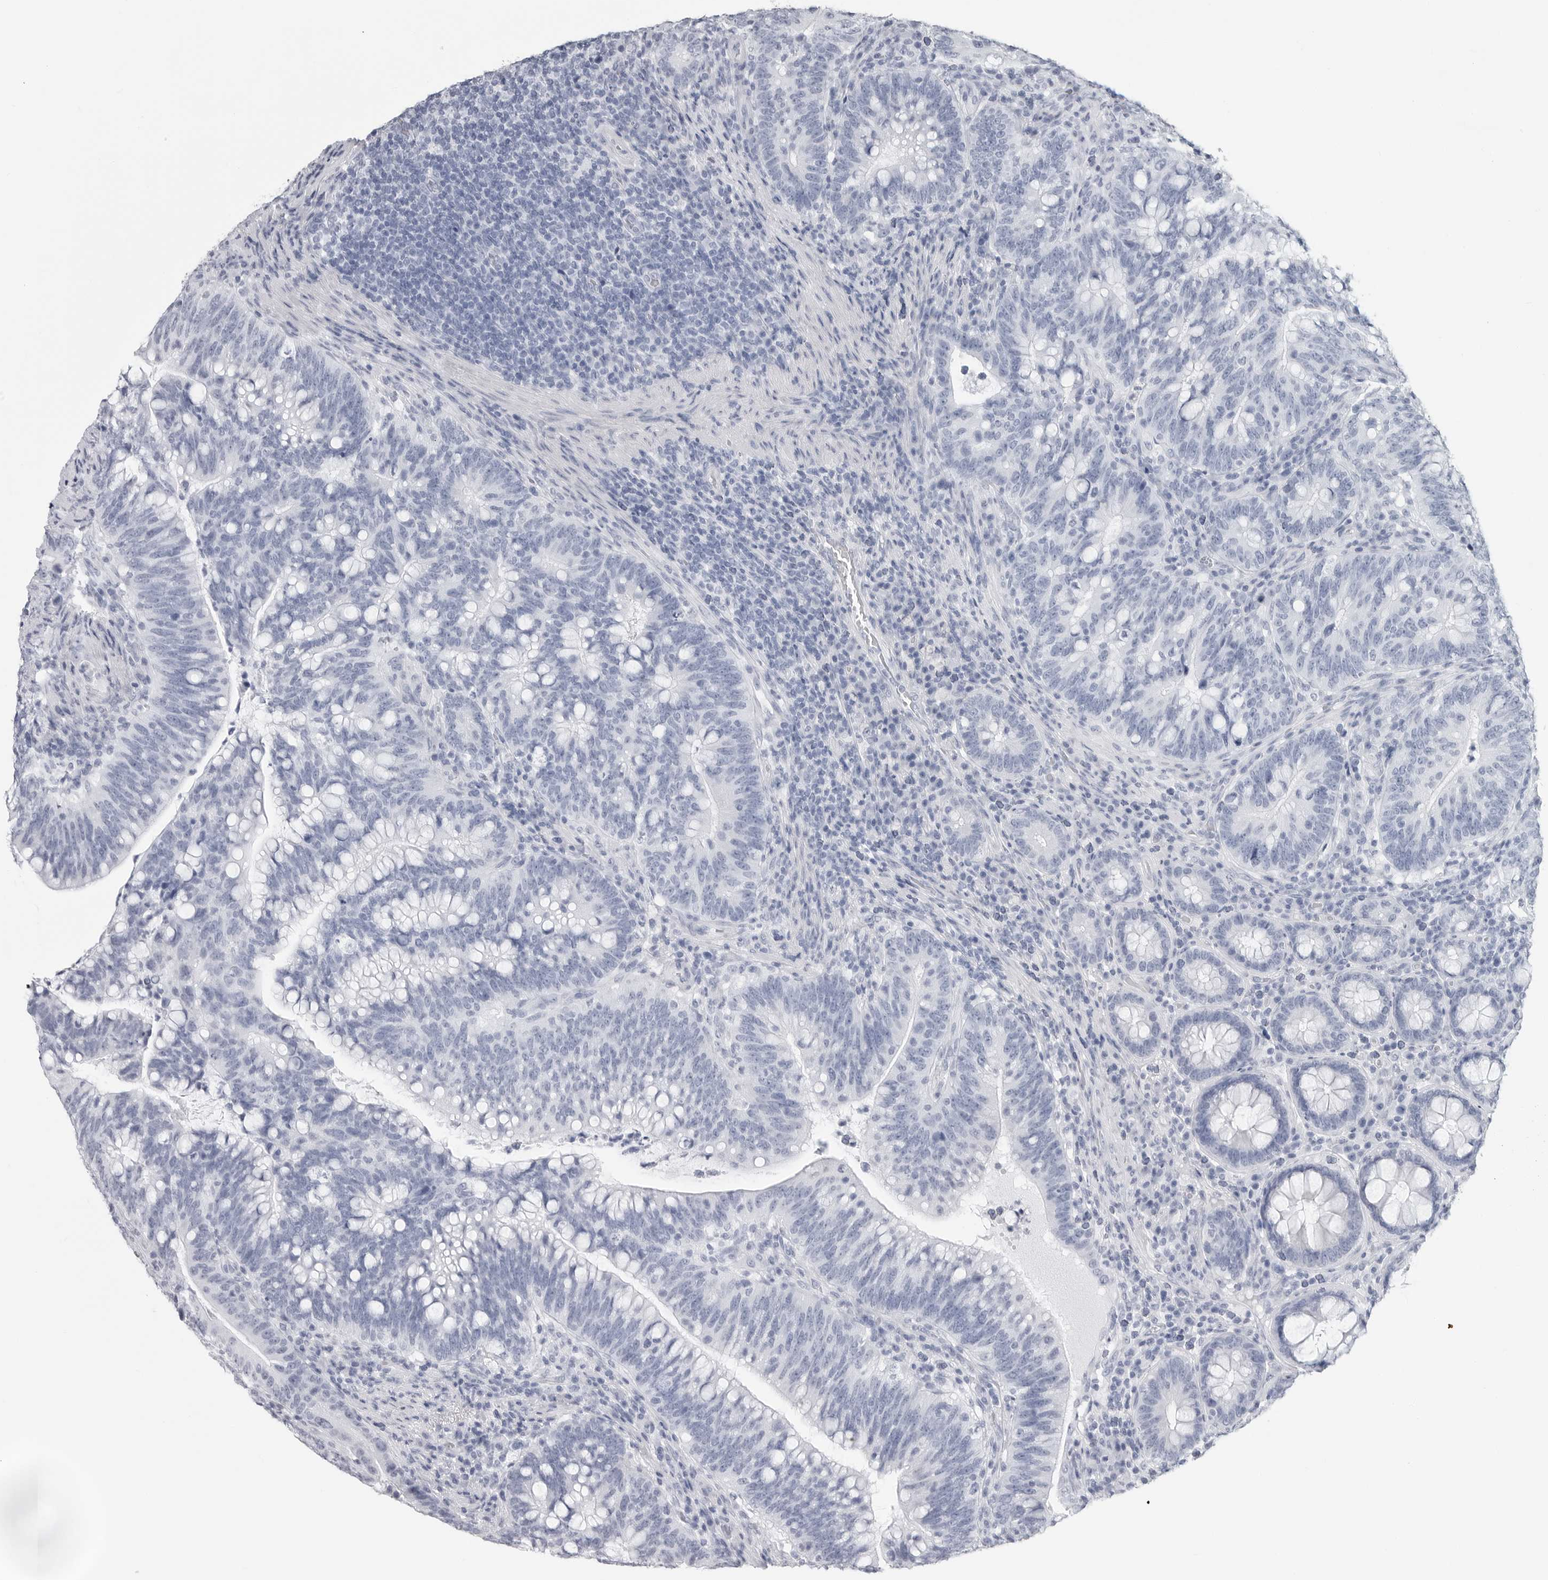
{"staining": {"intensity": "negative", "quantity": "none", "location": "none"}, "tissue": "colorectal cancer", "cell_type": "Tumor cells", "image_type": "cancer", "snomed": [{"axis": "morphology", "description": "Adenocarcinoma, NOS"}, {"axis": "topography", "description": "Colon"}], "caption": "A photomicrograph of colorectal cancer (adenocarcinoma) stained for a protein demonstrates no brown staining in tumor cells. (Brightfield microscopy of DAB (3,3'-diaminobenzidine) immunohistochemistry at high magnification).", "gene": "CSH1", "patient": {"sex": "female", "age": 66}}